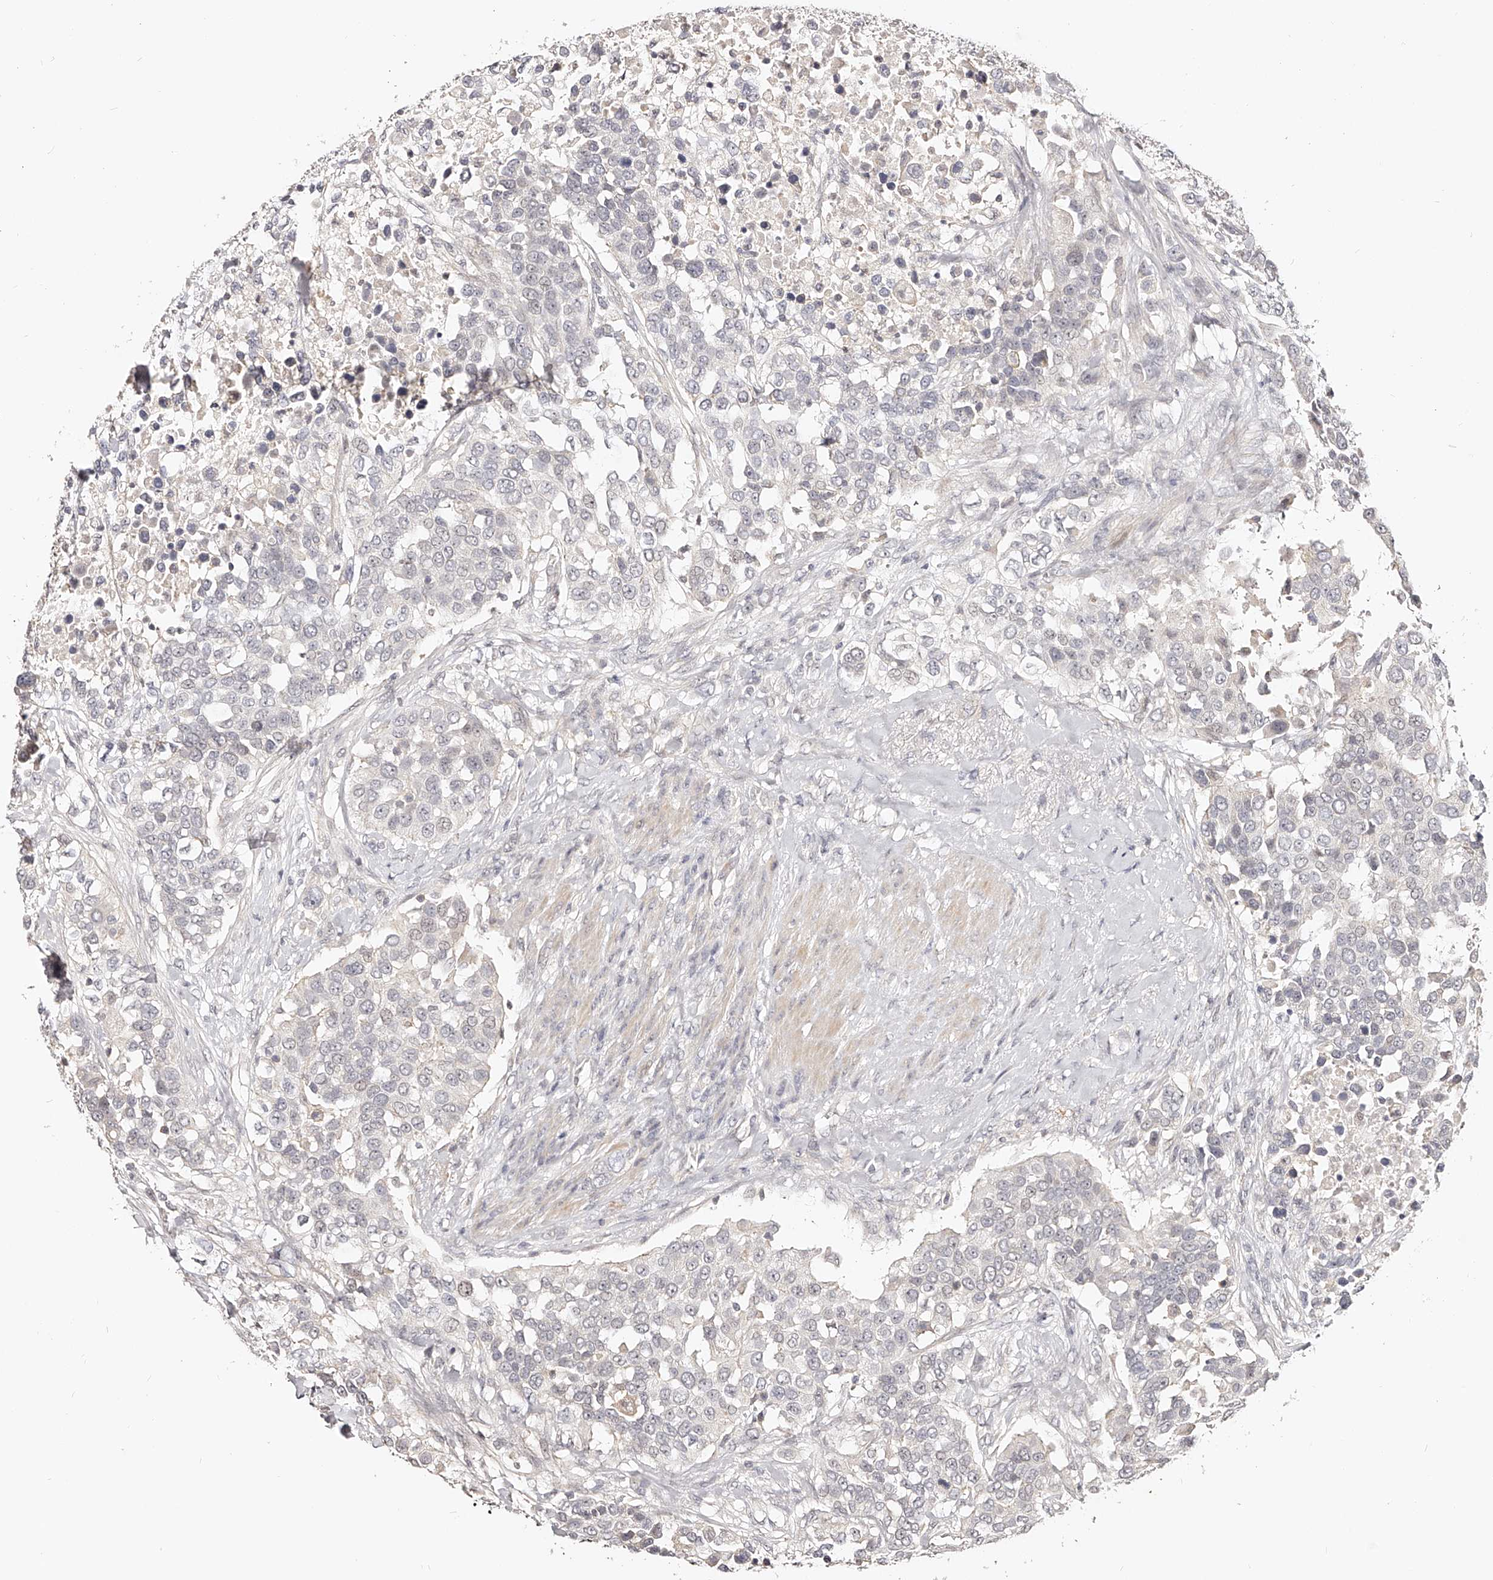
{"staining": {"intensity": "negative", "quantity": "none", "location": "none"}, "tissue": "urothelial cancer", "cell_type": "Tumor cells", "image_type": "cancer", "snomed": [{"axis": "morphology", "description": "Urothelial carcinoma, High grade"}, {"axis": "topography", "description": "Urinary bladder"}], "caption": "Immunohistochemical staining of human high-grade urothelial carcinoma reveals no significant staining in tumor cells.", "gene": "ZNF789", "patient": {"sex": "female", "age": 80}}